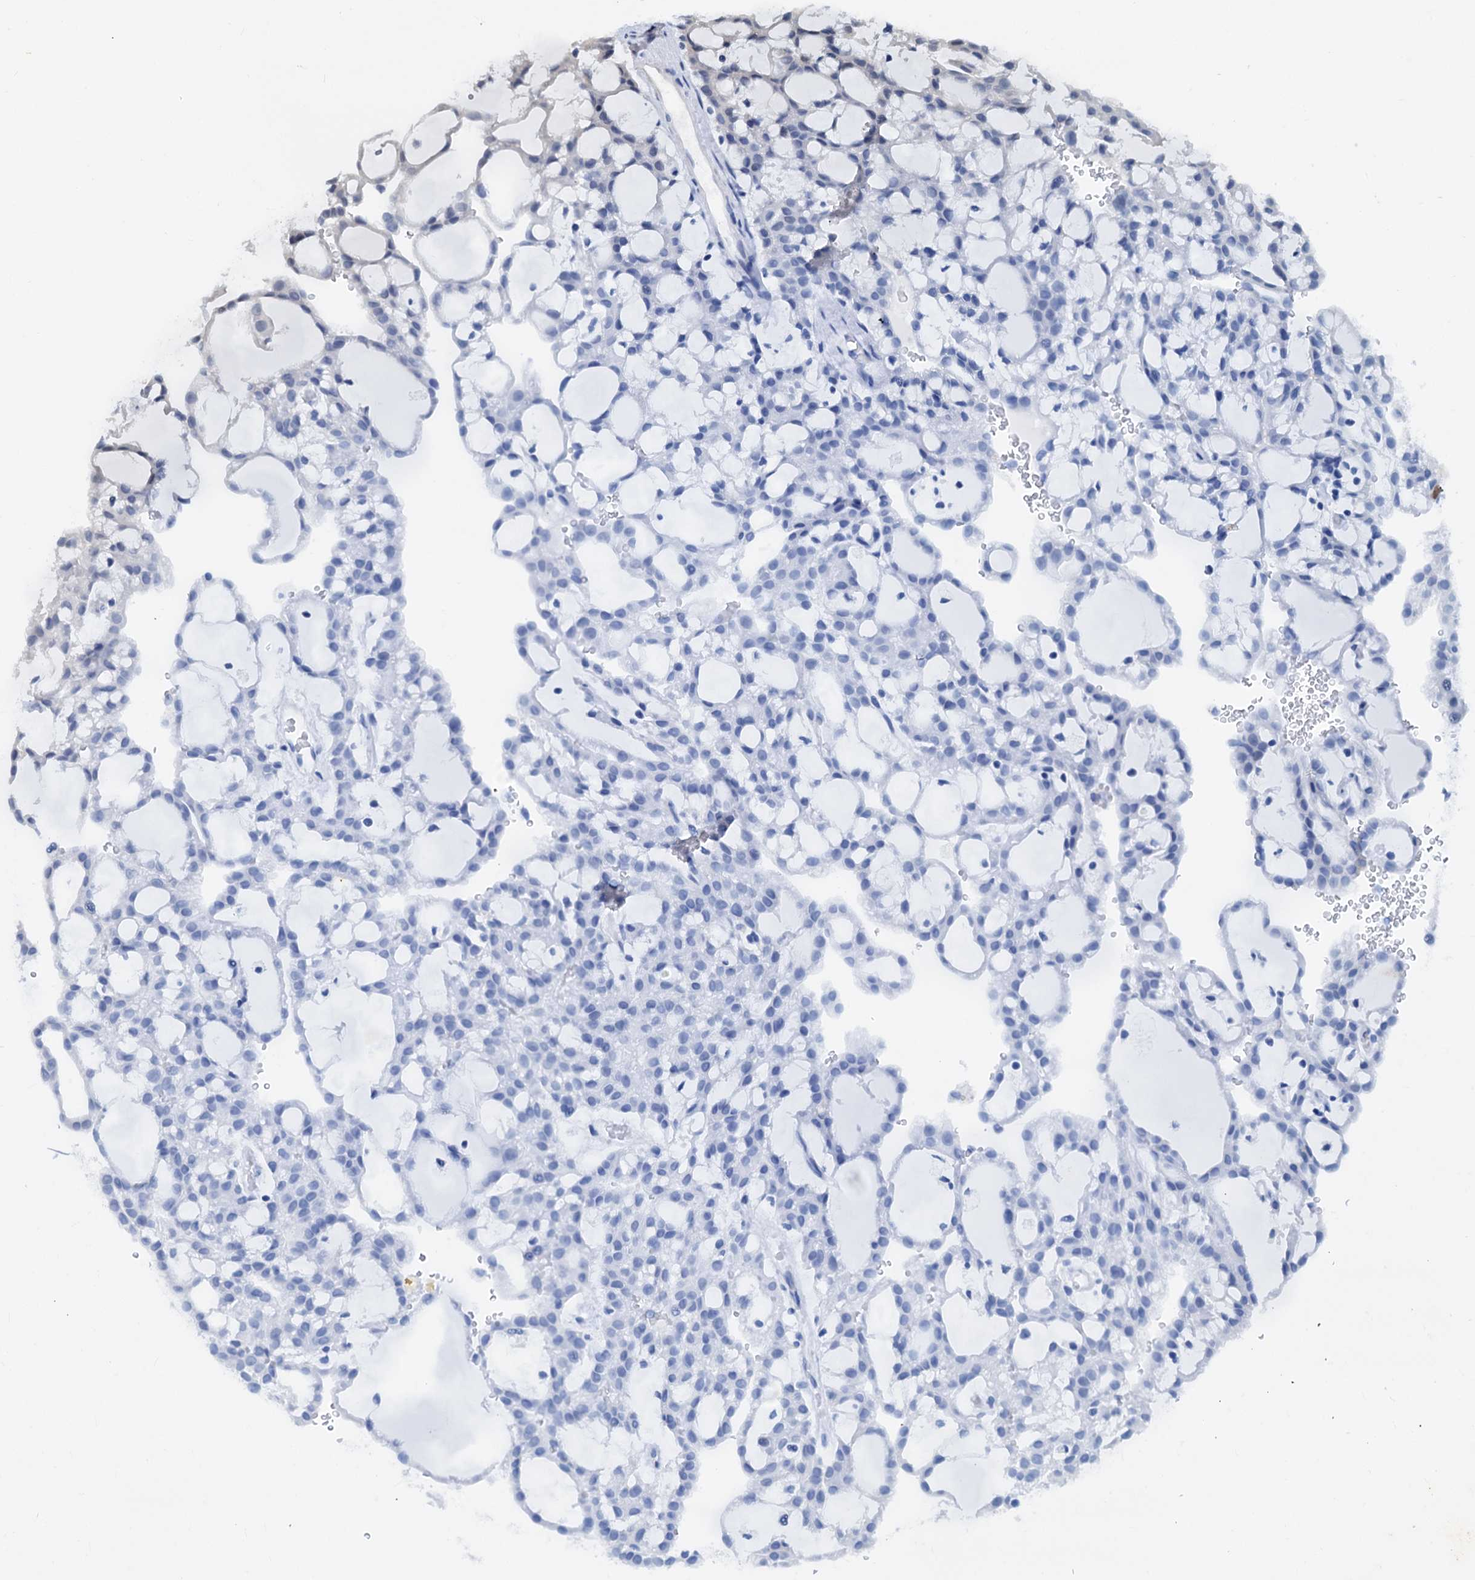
{"staining": {"intensity": "negative", "quantity": "none", "location": "none"}, "tissue": "renal cancer", "cell_type": "Tumor cells", "image_type": "cancer", "snomed": [{"axis": "morphology", "description": "Adenocarcinoma, NOS"}, {"axis": "topography", "description": "Kidney"}], "caption": "High power microscopy photomicrograph of an IHC micrograph of renal cancer, revealing no significant staining in tumor cells. The staining is performed using DAB brown chromogen with nuclei counter-stained in using hematoxylin.", "gene": "HSF2", "patient": {"sex": "male", "age": 63}}